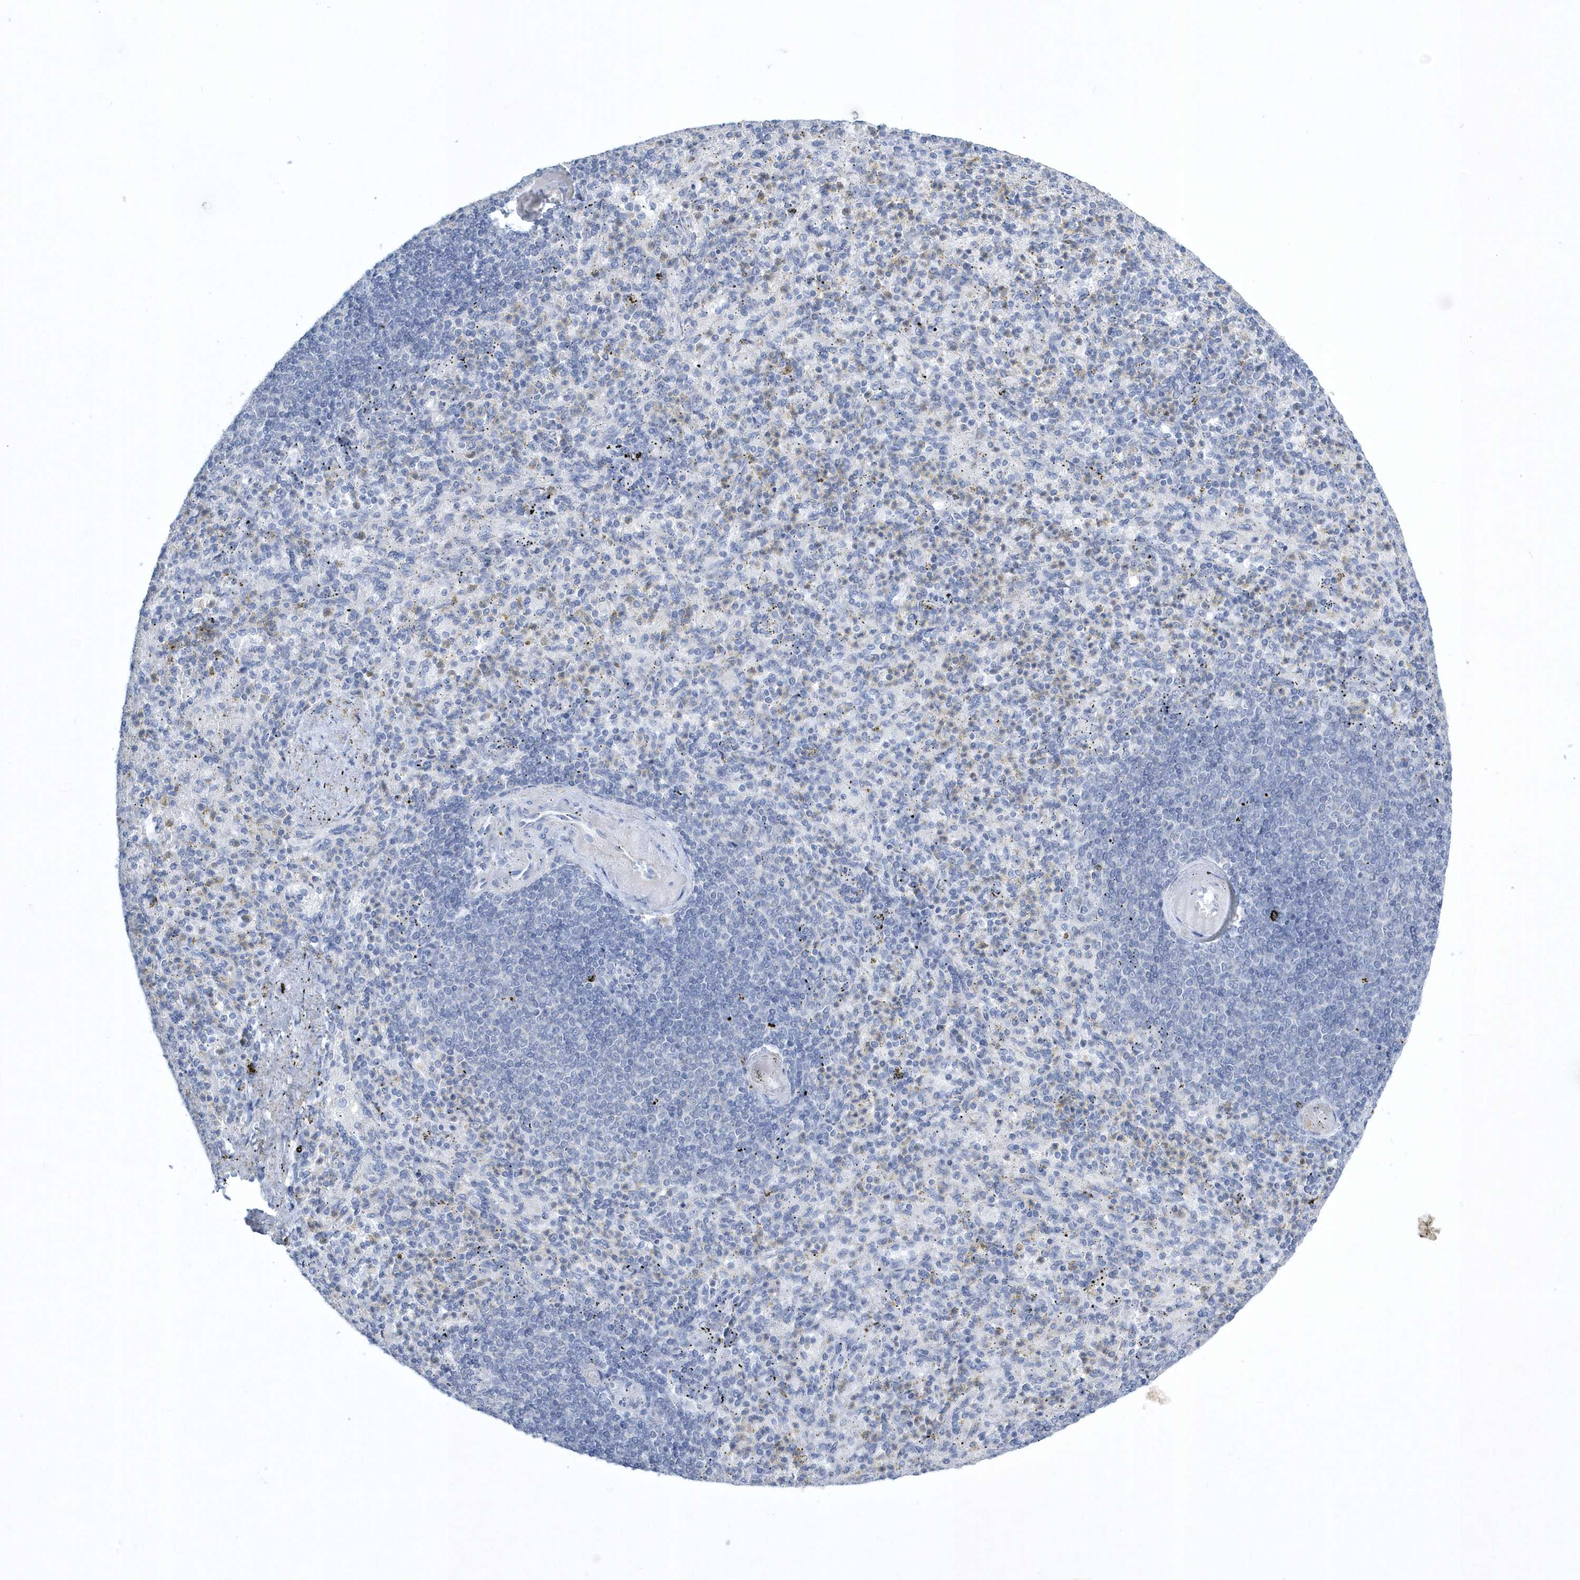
{"staining": {"intensity": "negative", "quantity": "none", "location": "none"}, "tissue": "spleen", "cell_type": "Cells in red pulp", "image_type": "normal", "snomed": [{"axis": "morphology", "description": "Normal tissue, NOS"}, {"axis": "topography", "description": "Spleen"}], "caption": "IHC image of normal spleen: spleen stained with DAB (3,3'-diaminobenzidine) reveals no significant protein staining in cells in red pulp.", "gene": "SPATA18", "patient": {"sex": "female", "age": 74}}